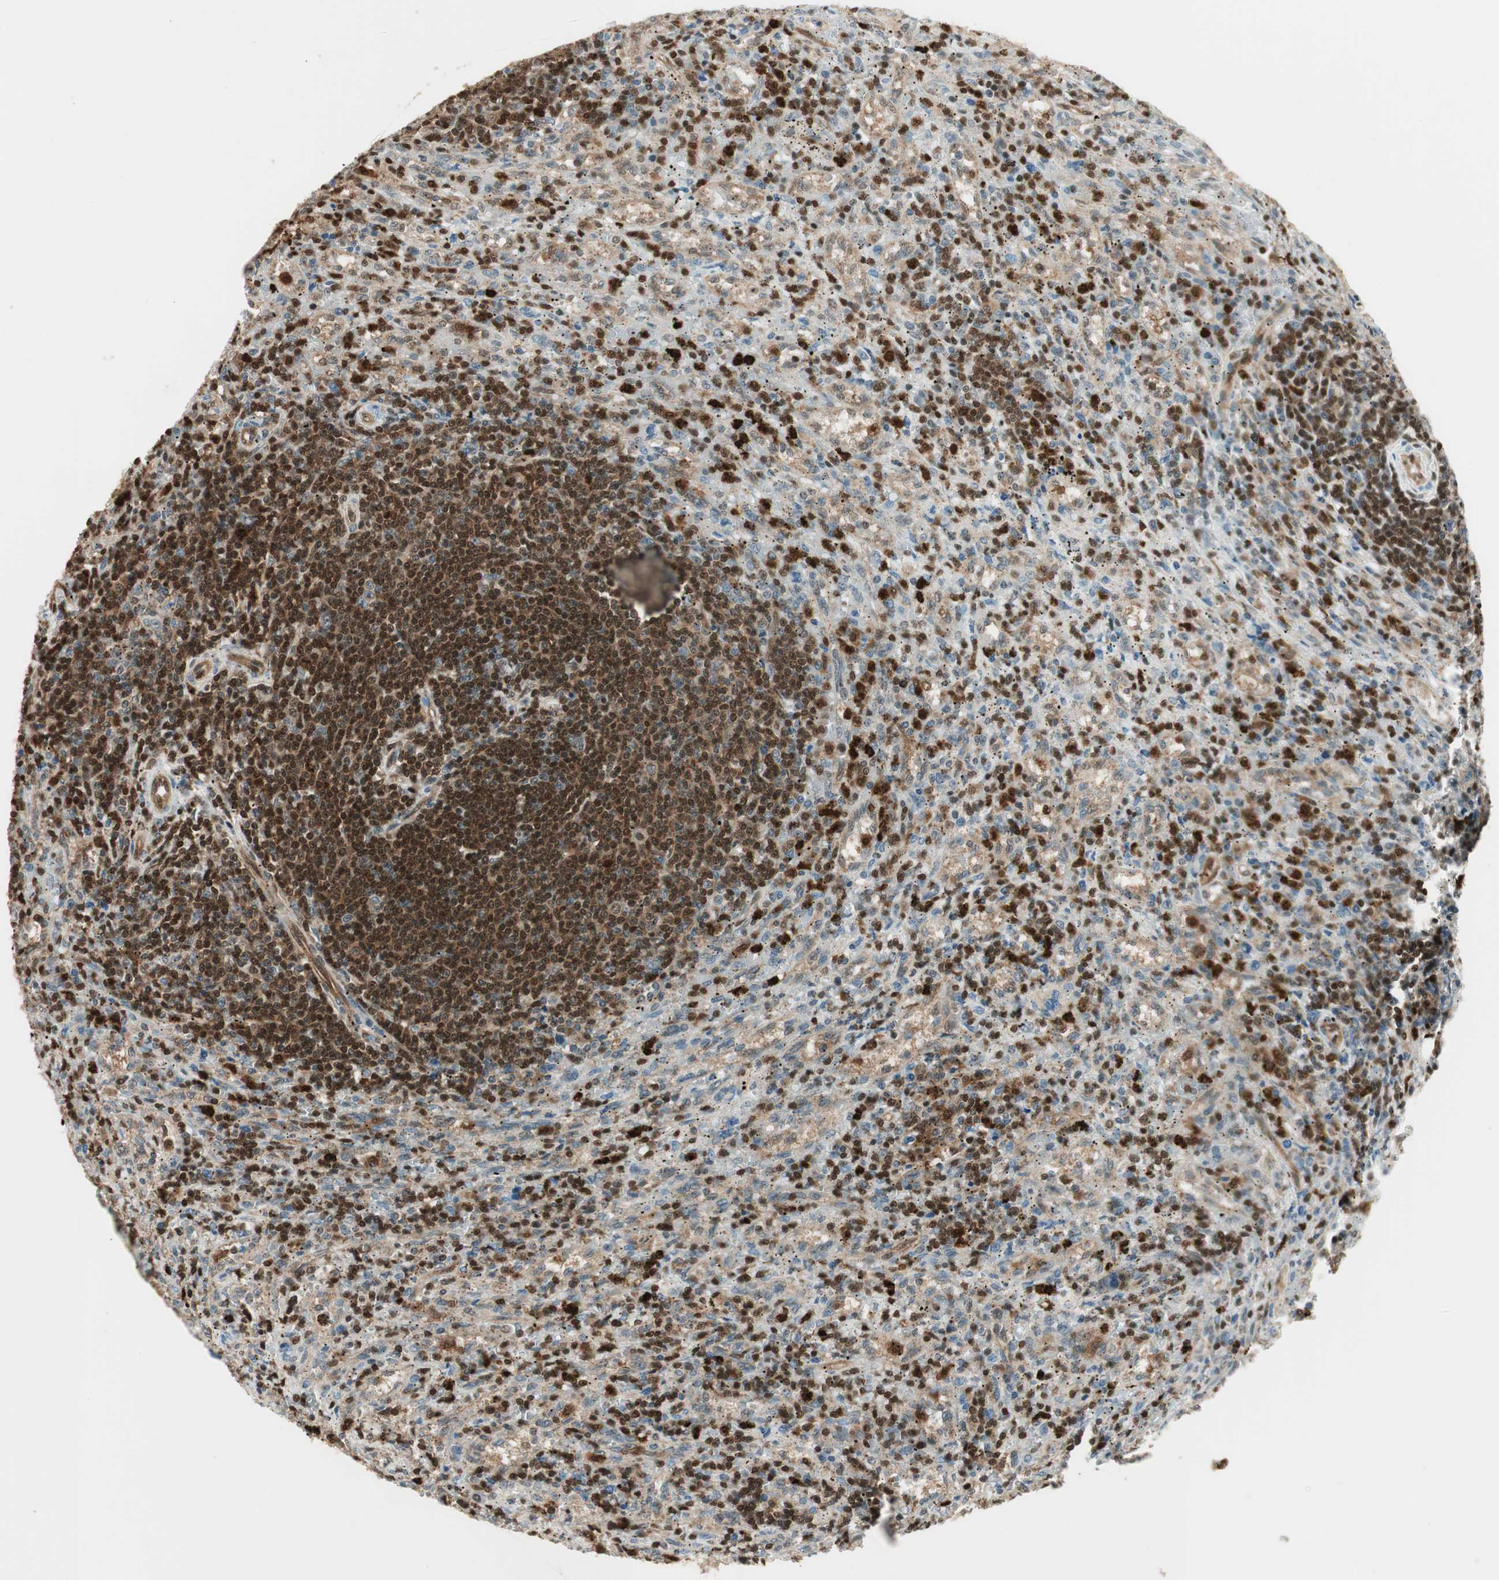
{"staining": {"intensity": "strong", "quantity": "<25%", "location": "nuclear"}, "tissue": "lymphoma", "cell_type": "Tumor cells", "image_type": "cancer", "snomed": [{"axis": "morphology", "description": "Malignant lymphoma, non-Hodgkin's type, Low grade"}, {"axis": "topography", "description": "Spleen"}], "caption": "Protein analysis of lymphoma tissue reveals strong nuclear expression in about <25% of tumor cells.", "gene": "LTA4H", "patient": {"sex": "male", "age": 76}}